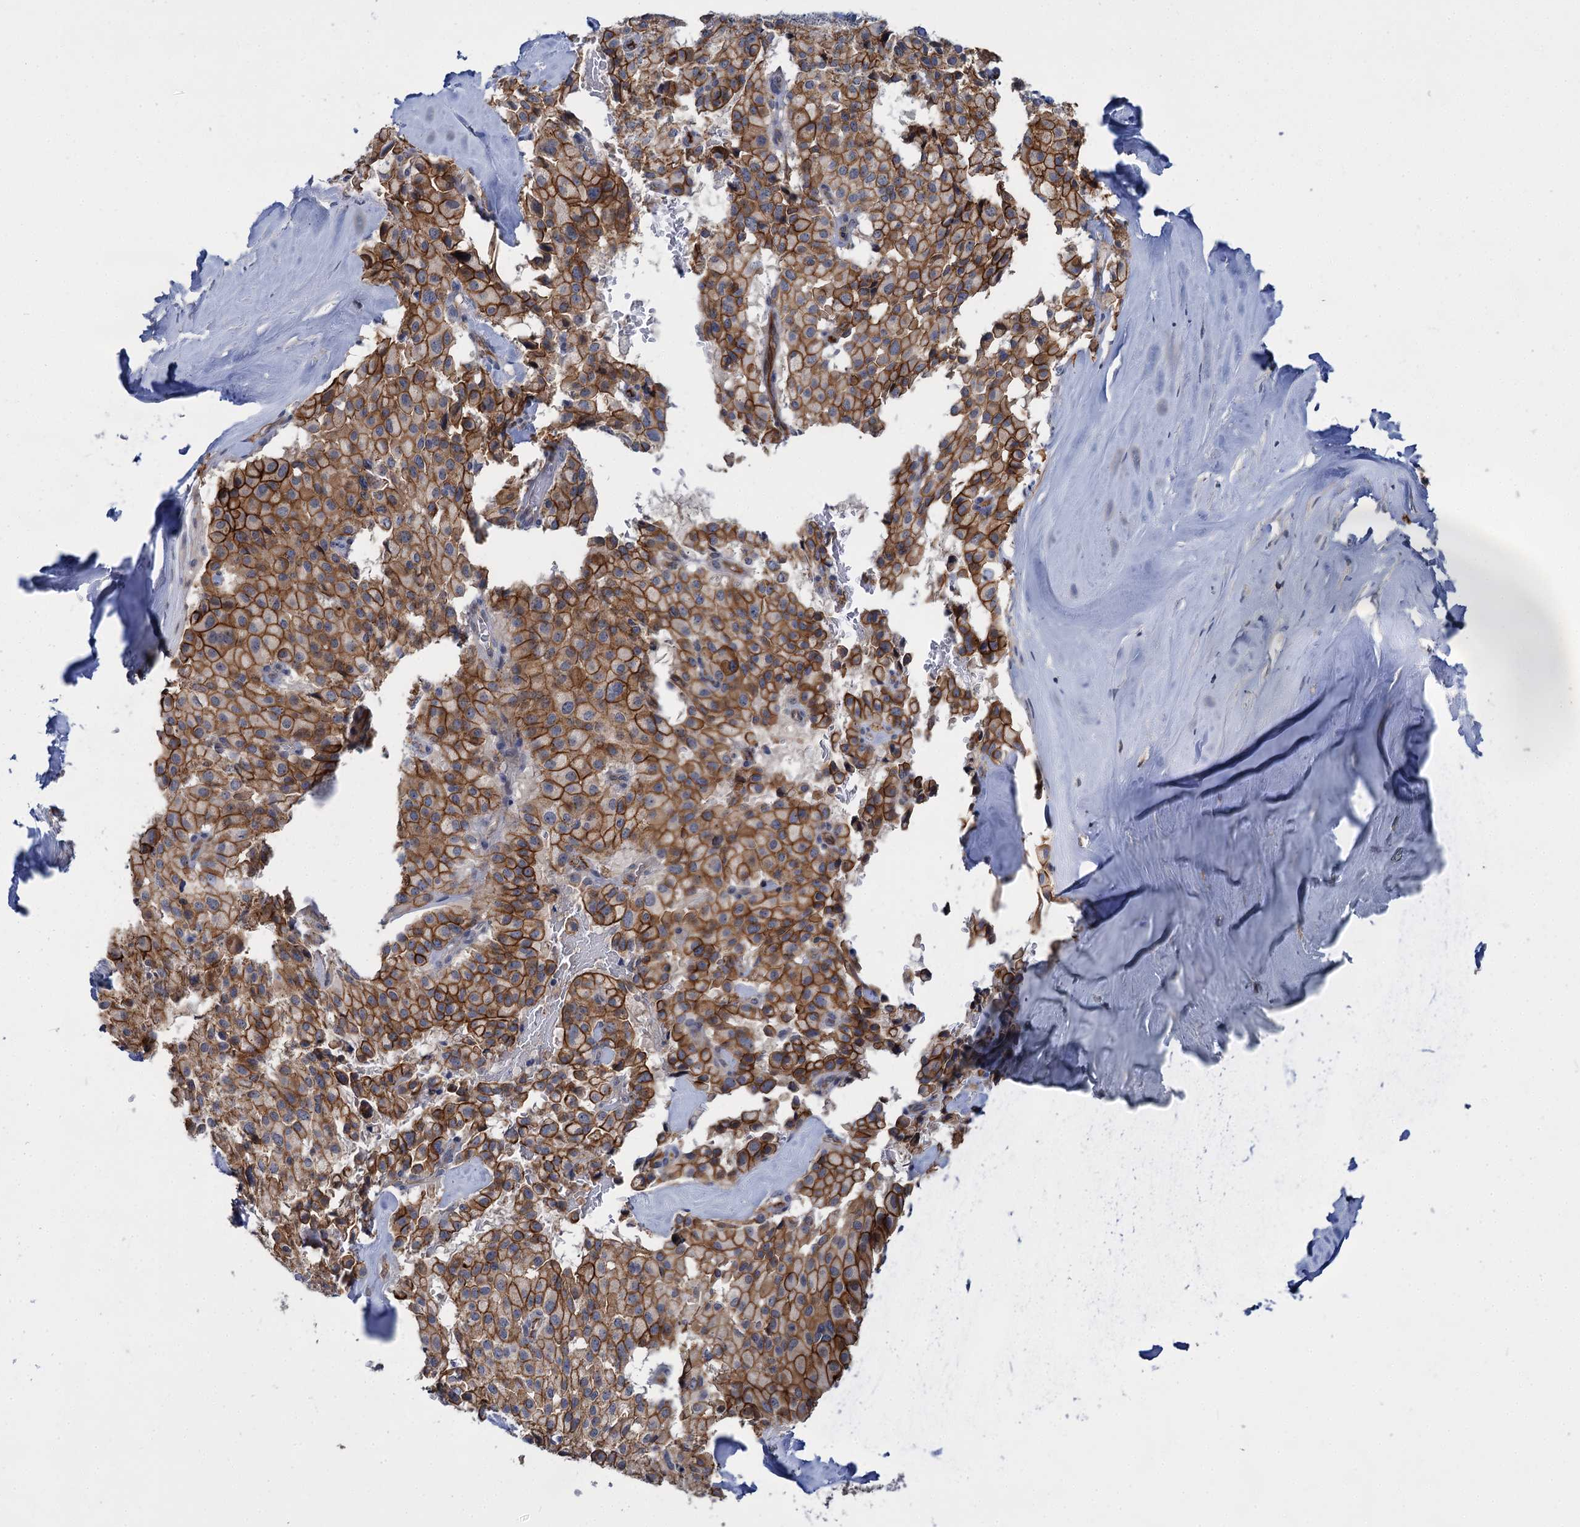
{"staining": {"intensity": "strong", "quantity": ">75%", "location": "cytoplasmic/membranous"}, "tissue": "pancreatic cancer", "cell_type": "Tumor cells", "image_type": "cancer", "snomed": [{"axis": "morphology", "description": "Adenocarcinoma, NOS"}, {"axis": "topography", "description": "Pancreas"}], "caption": "Approximately >75% of tumor cells in pancreatic adenocarcinoma display strong cytoplasmic/membranous protein expression as visualized by brown immunohistochemical staining.", "gene": "ABLIM1", "patient": {"sex": "male", "age": 65}}